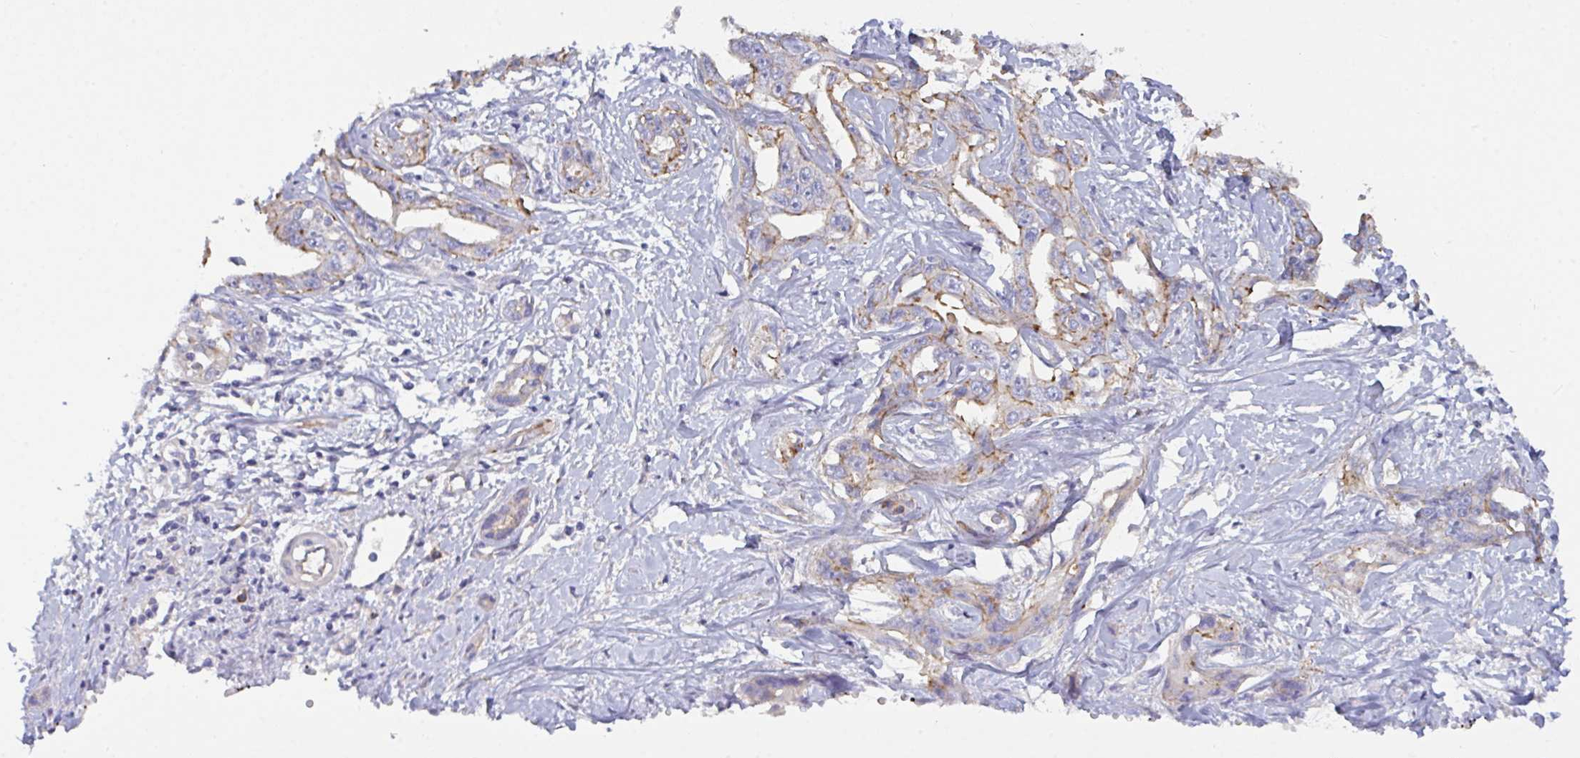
{"staining": {"intensity": "moderate", "quantity": "25%-75%", "location": "cytoplasmic/membranous"}, "tissue": "liver cancer", "cell_type": "Tumor cells", "image_type": "cancer", "snomed": [{"axis": "morphology", "description": "Cholangiocarcinoma"}, {"axis": "topography", "description": "Liver"}], "caption": "IHC image of neoplastic tissue: liver cholangiocarcinoma stained using immunohistochemistry displays medium levels of moderate protein expression localized specifically in the cytoplasmic/membranous of tumor cells, appearing as a cytoplasmic/membranous brown color.", "gene": "SLC66A1", "patient": {"sex": "male", "age": 59}}